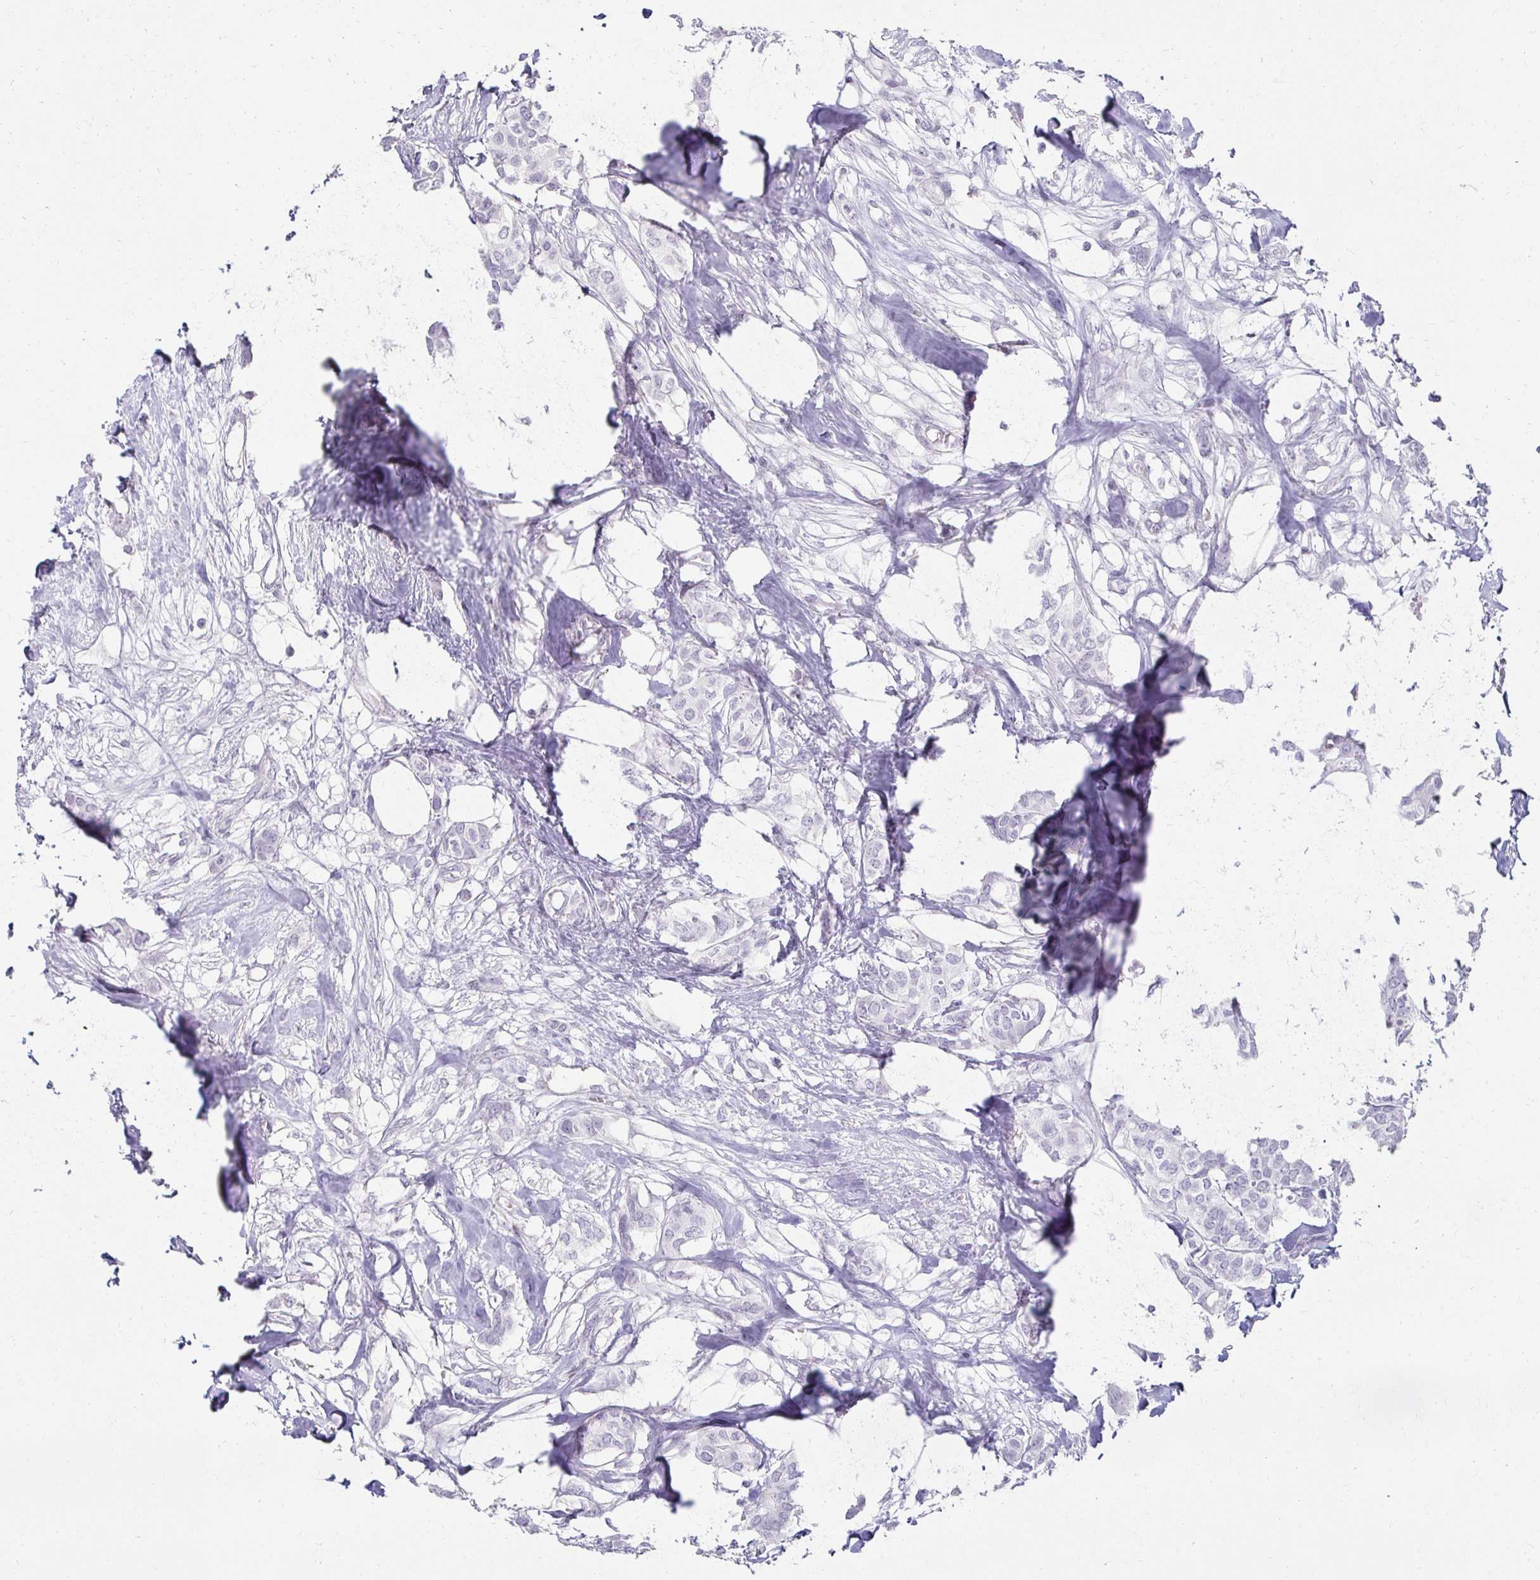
{"staining": {"intensity": "negative", "quantity": "none", "location": "none"}, "tissue": "breast cancer", "cell_type": "Tumor cells", "image_type": "cancer", "snomed": [{"axis": "morphology", "description": "Duct carcinoma"}, {"axis": "topography", "description": "Breast"}], "caption": "Image shows no significant protein expression in tumor cells of invasive ductal carcinoma (breast).", "gene": "MORC4", "patient": {"sex": "female", "age": 62}}